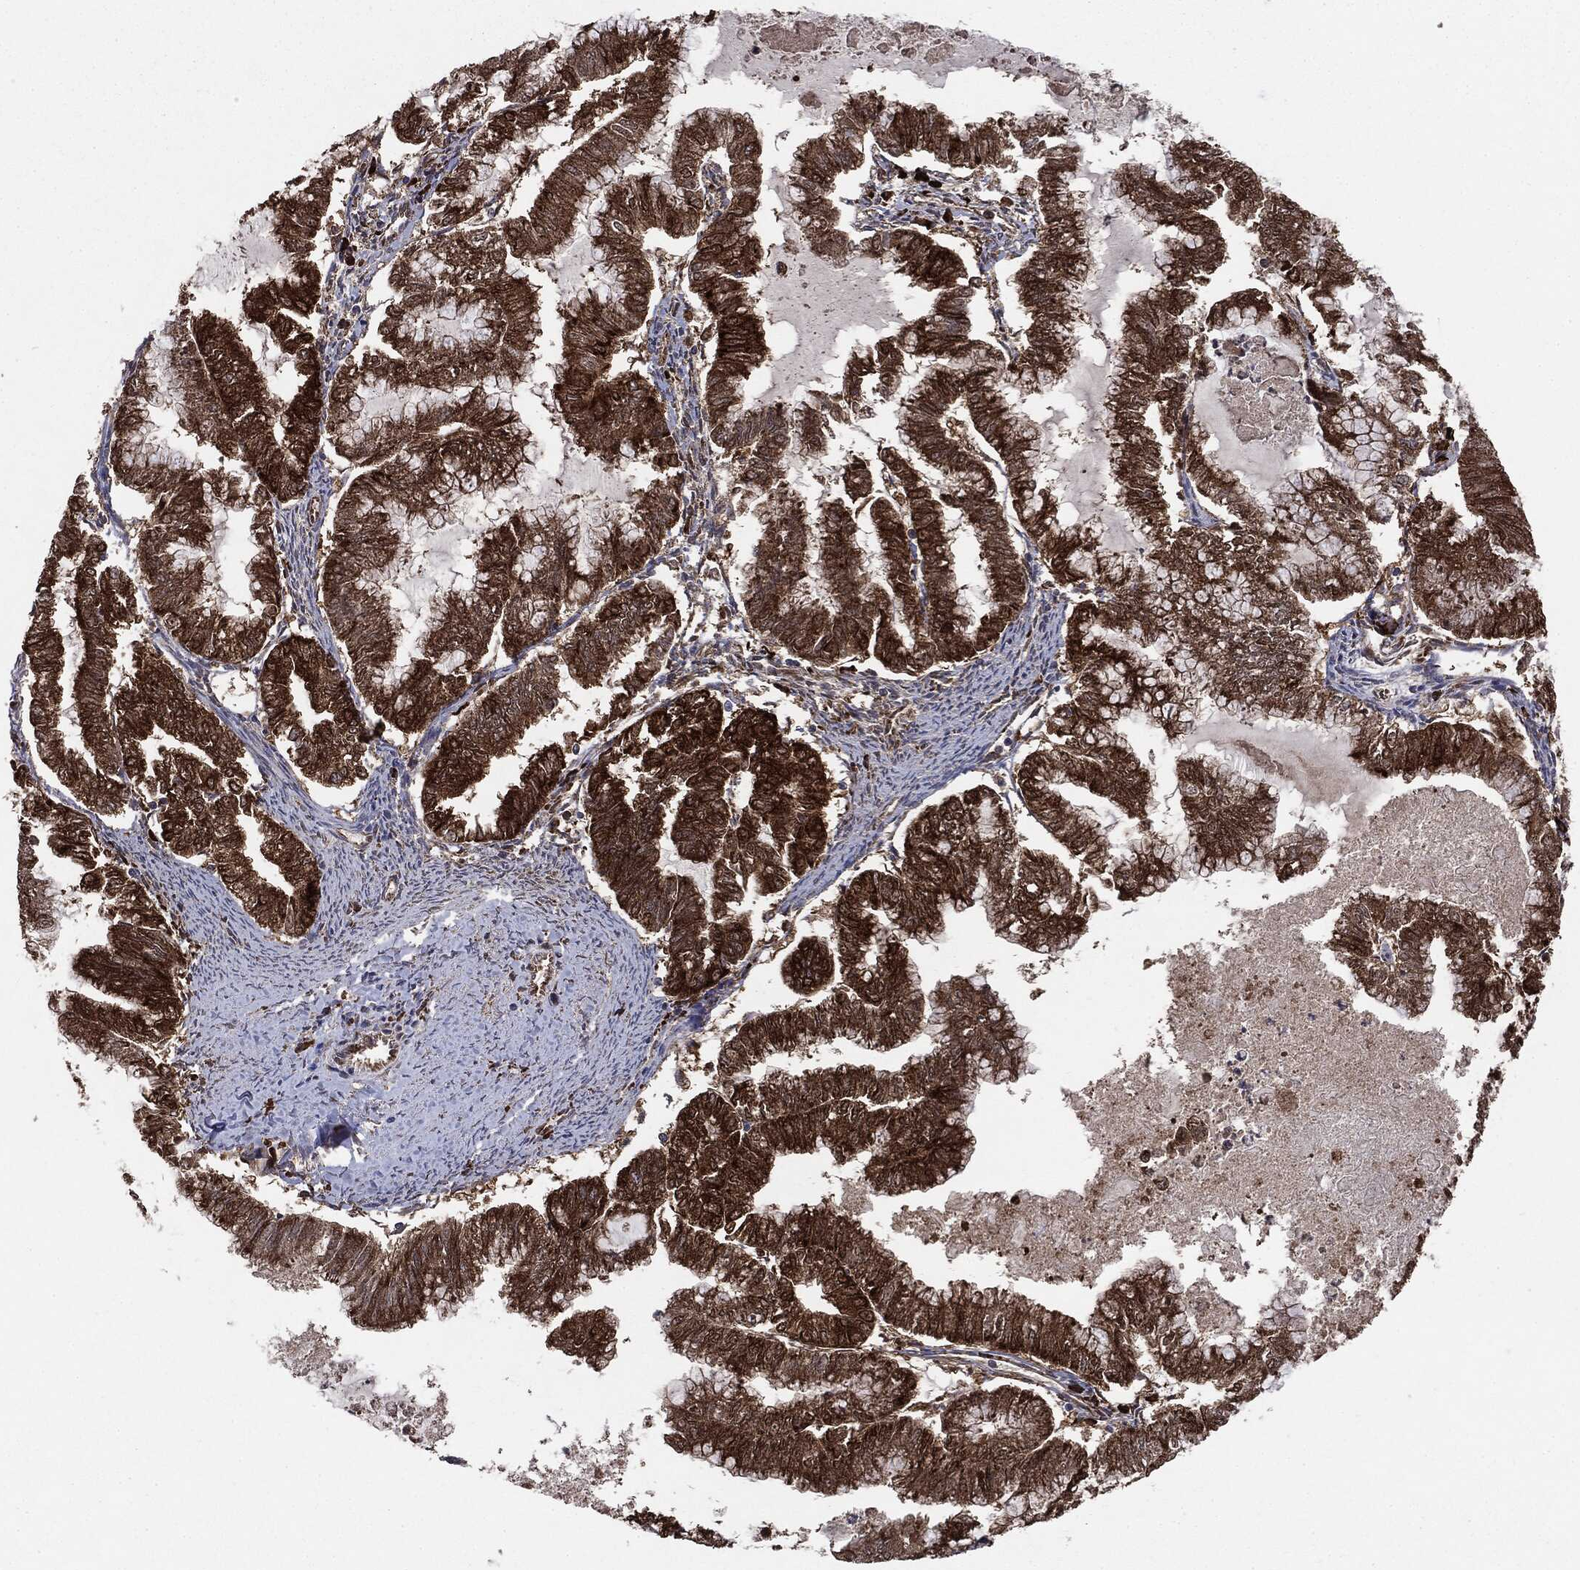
{"staining": {"intensity": "strong", "quantity": ">75%", "location": "cytoplasmic/membranous"}, "tissue": "endometrial cancer", "cell_type": "Tumor cells", "image_type": "cancer", "snomed": [{"axis": "morphology", "description": "Adenocarcinoma, NOS"}, {"axis": "topography", "description": "Endometrium"}], "caption": "Protein expression analysis of endometrial cancer (adenocarcinoma) reveals strong cytoplasmic/membranous expression in approximately >75% of tumor cells.", "gene": "NME1", "patient": {"sex": "female", "age": 79}}